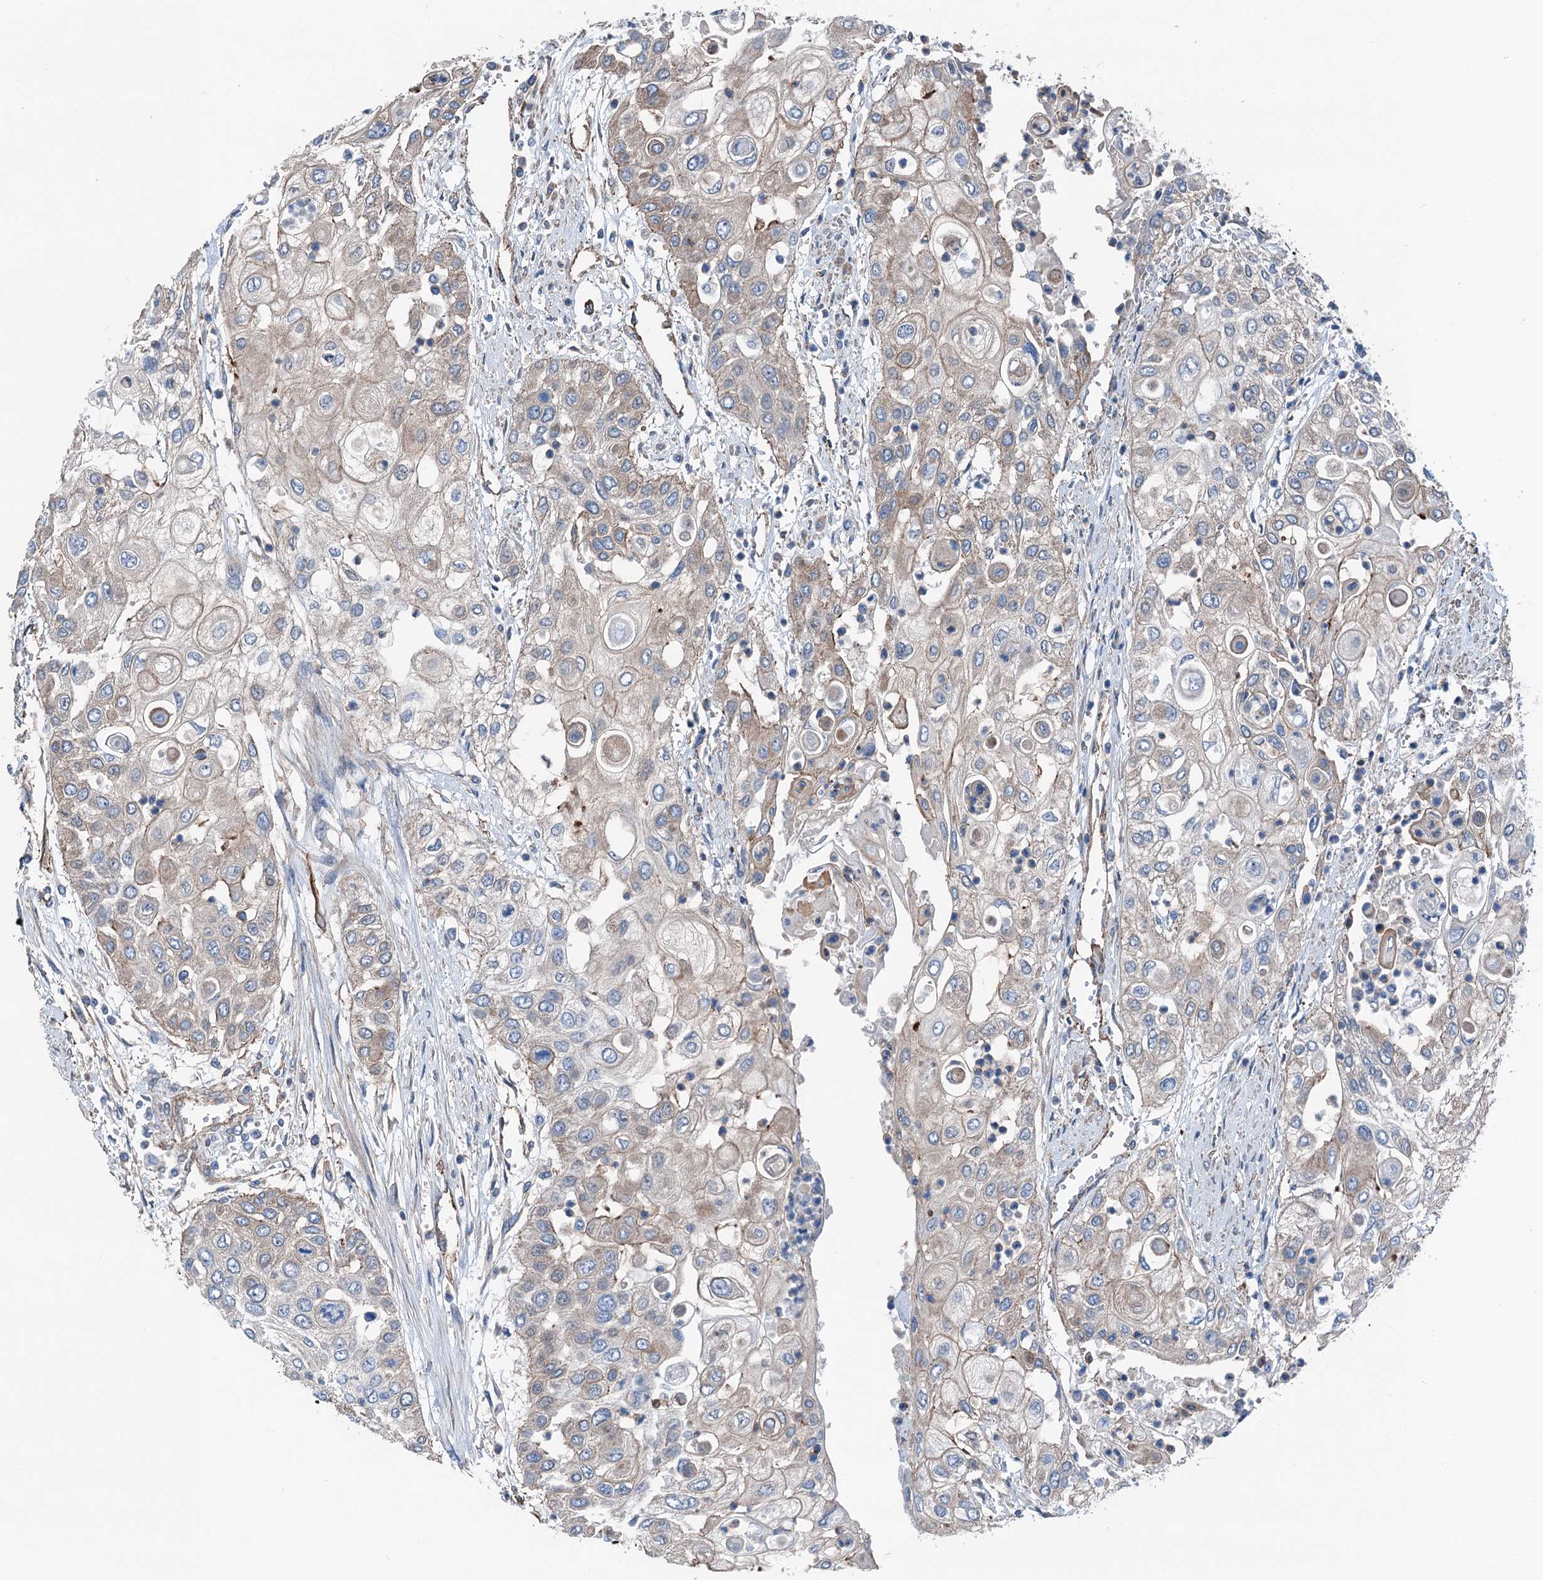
{"staining": {"intensity": "negative", "quantity": "none", "location": "none"}, "tissue": "urothelial cancer", "cell_type": "Tumor cells", "image_type": "cancer", "snomed": [{"axis": "morphology", "description": "Urothelial carcinoma, High grade"}, {"axis": "topography", "description": "Urinary bladder"}], "caption": "Urothelial carcinoma (high-grade) was stained to show a protein in brown. There is no significant positivity in tumor cells. Brightfield microscopy of immunohistochemistry (IHC) stained with DAB (3,3'-diaminobenzidine) (brown) and hematoxylin (blue), captured at high magnification.", "gene": "NMRAL1", "patient": {"sex": "female", "age": 79}}